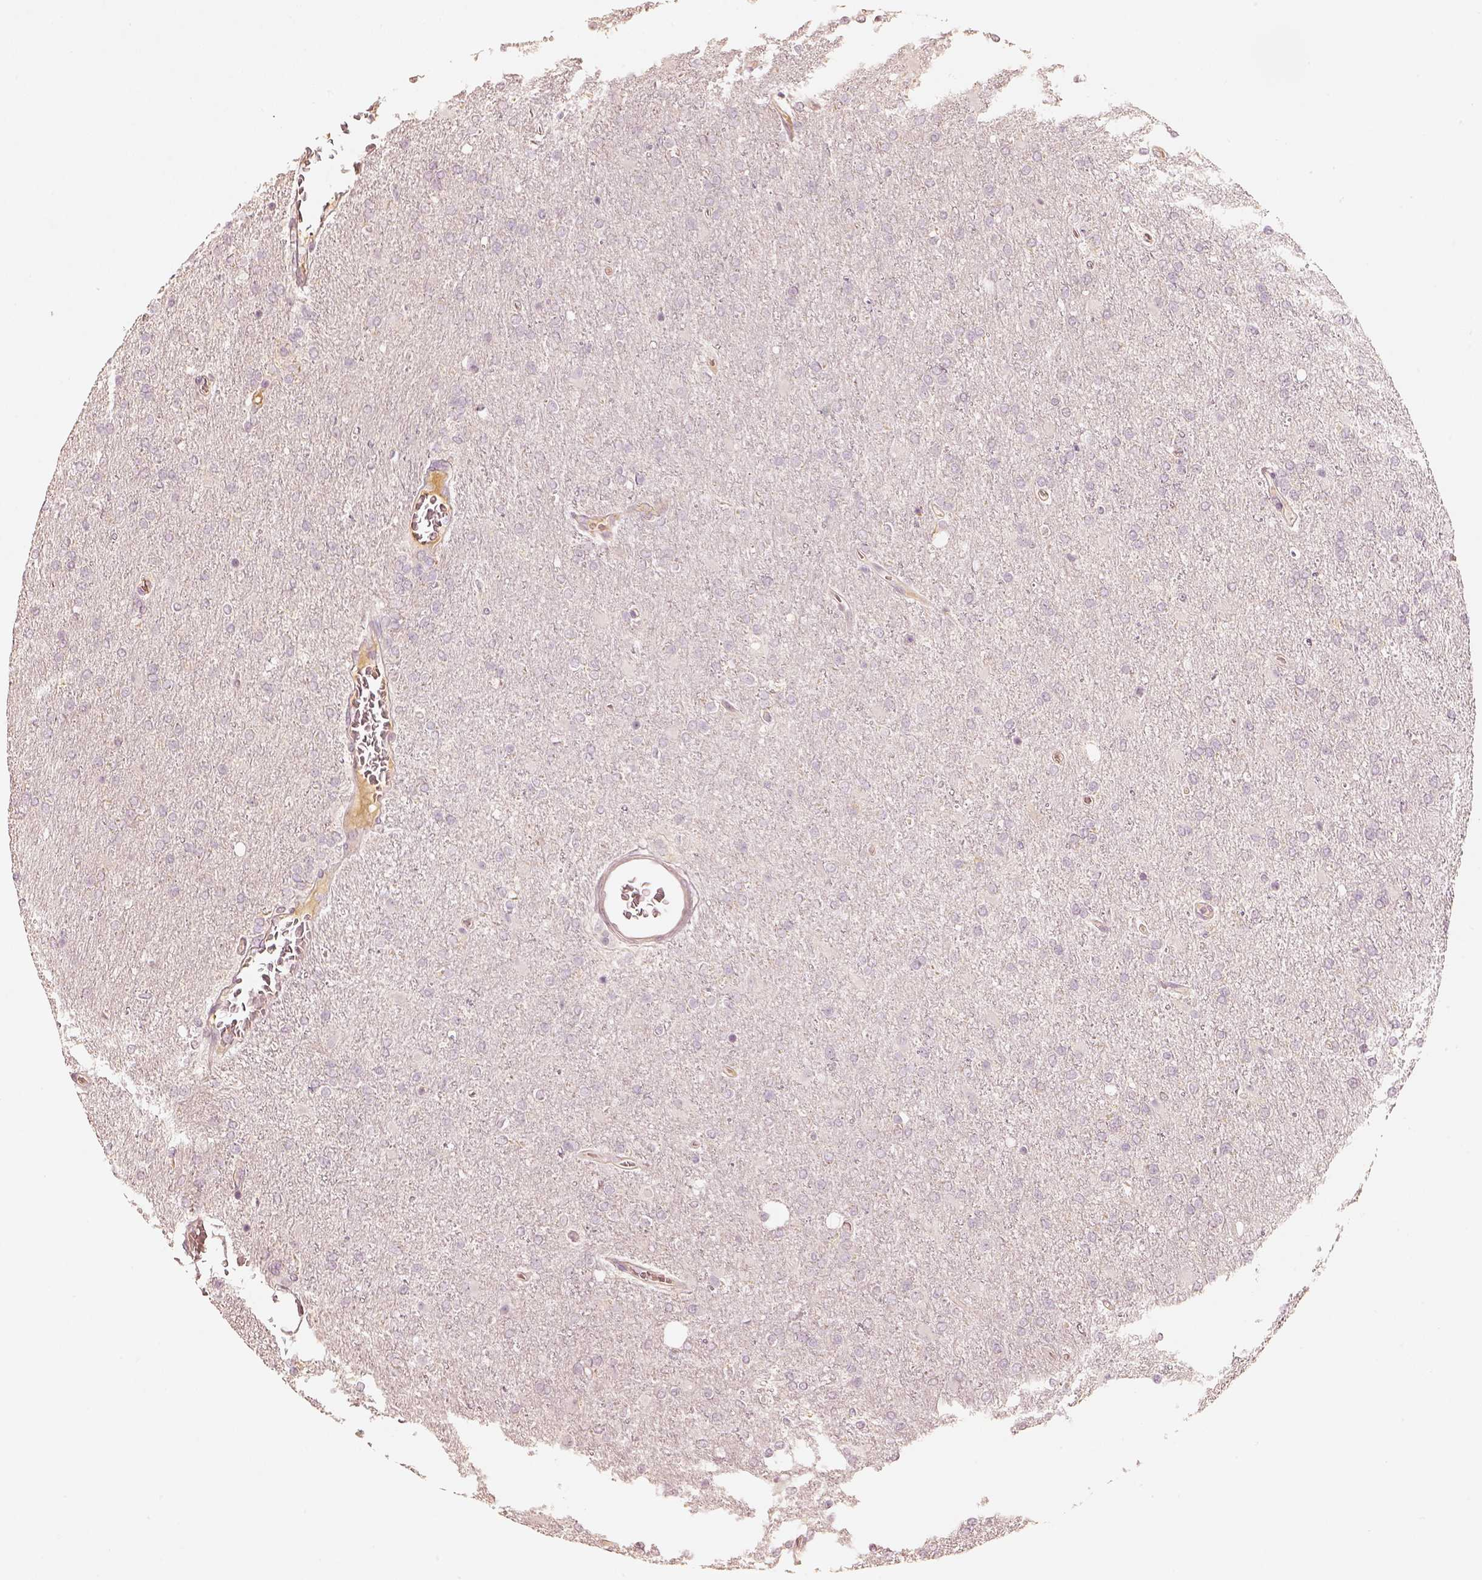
{"staining": {"intensity": "negative", "quantity": "none", "location": "none"}, "tissue": "glioma", "cell_type": "Tumor cells", "image_type": "cancer", "snomed": [{"axis": "morphology", "description": "Glioma, malignant, High grade"}, {"axis": "topography", "description": "Cerebral cortex"}], "caption": "This is an immunohistochemistry histopathology image of glioma. There is no staining in tumor cells.", "gene": "GORASP2", "patient": {"sex": "male", "age": 70}}